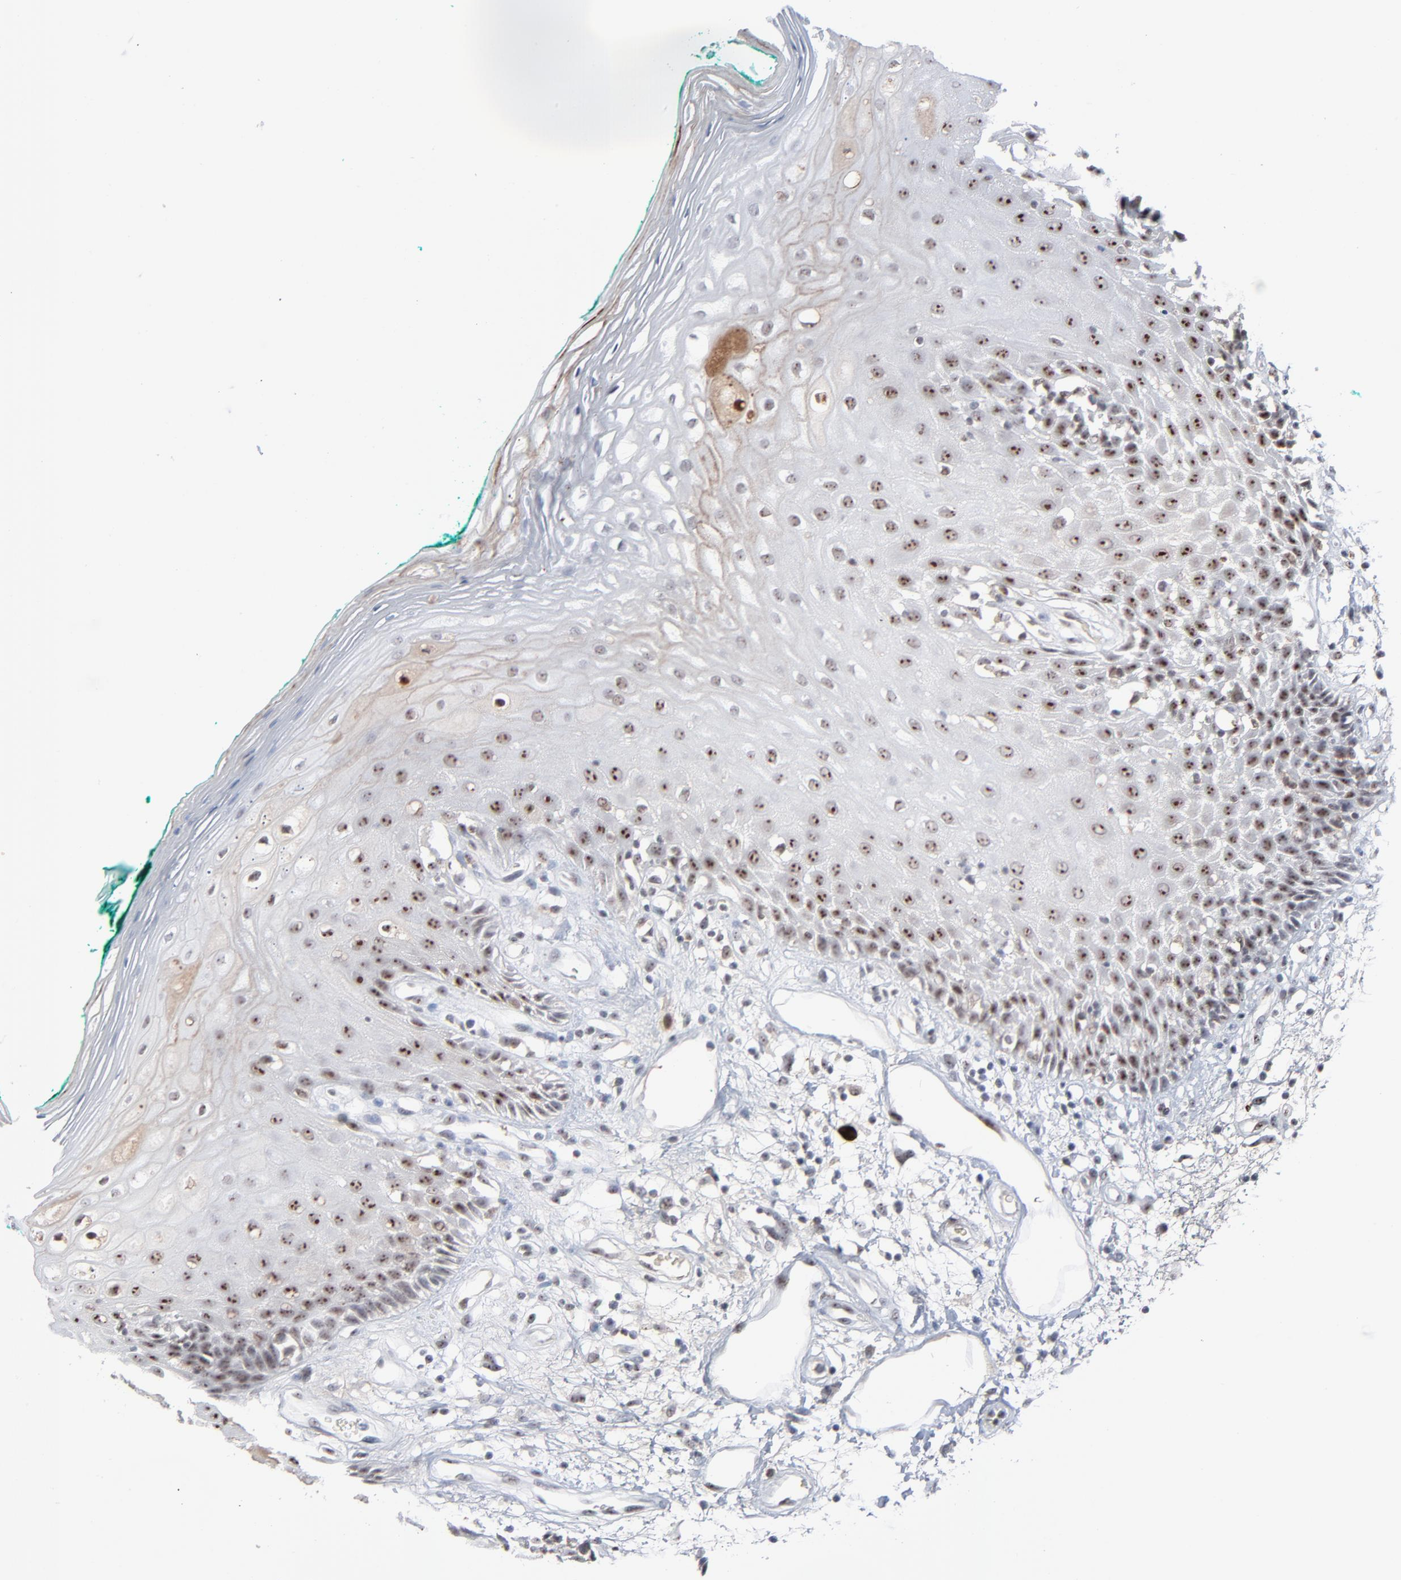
{"staining": {"intensity": "strong", "quantity": "25%-75%", "location": "nuclear"}, "tissue": "oral mucosa", "cell_type": "Squamous epithelial cells", "image_type": "normal", "snomed": [{"axis": "morphology", "description": "Normal tissue, NOS"}, {"axis": "morphology", "description": "Squamous cell carcinoma, NOS"}, {"axis": "topography", "description": "Skeletal muscle"}, {"axis": "topography", "description": "Oral tissue"}, {"axis": "topography", "description": "Head-Neck"}], "caption": "Immunohistochemical staining of benign human oral mucosa shows strong nuclear protein expression in approximately 25%-75% of squamous epithelial cells. The protein is stained brown, and the nuclei are stained in blue (DAB (3,3'-diaminobenzidine) IHC with brightfield microscopy, high magnification).", "gene": "MPHOSPH6", "patient": {"sex": "female", "age": 84}}